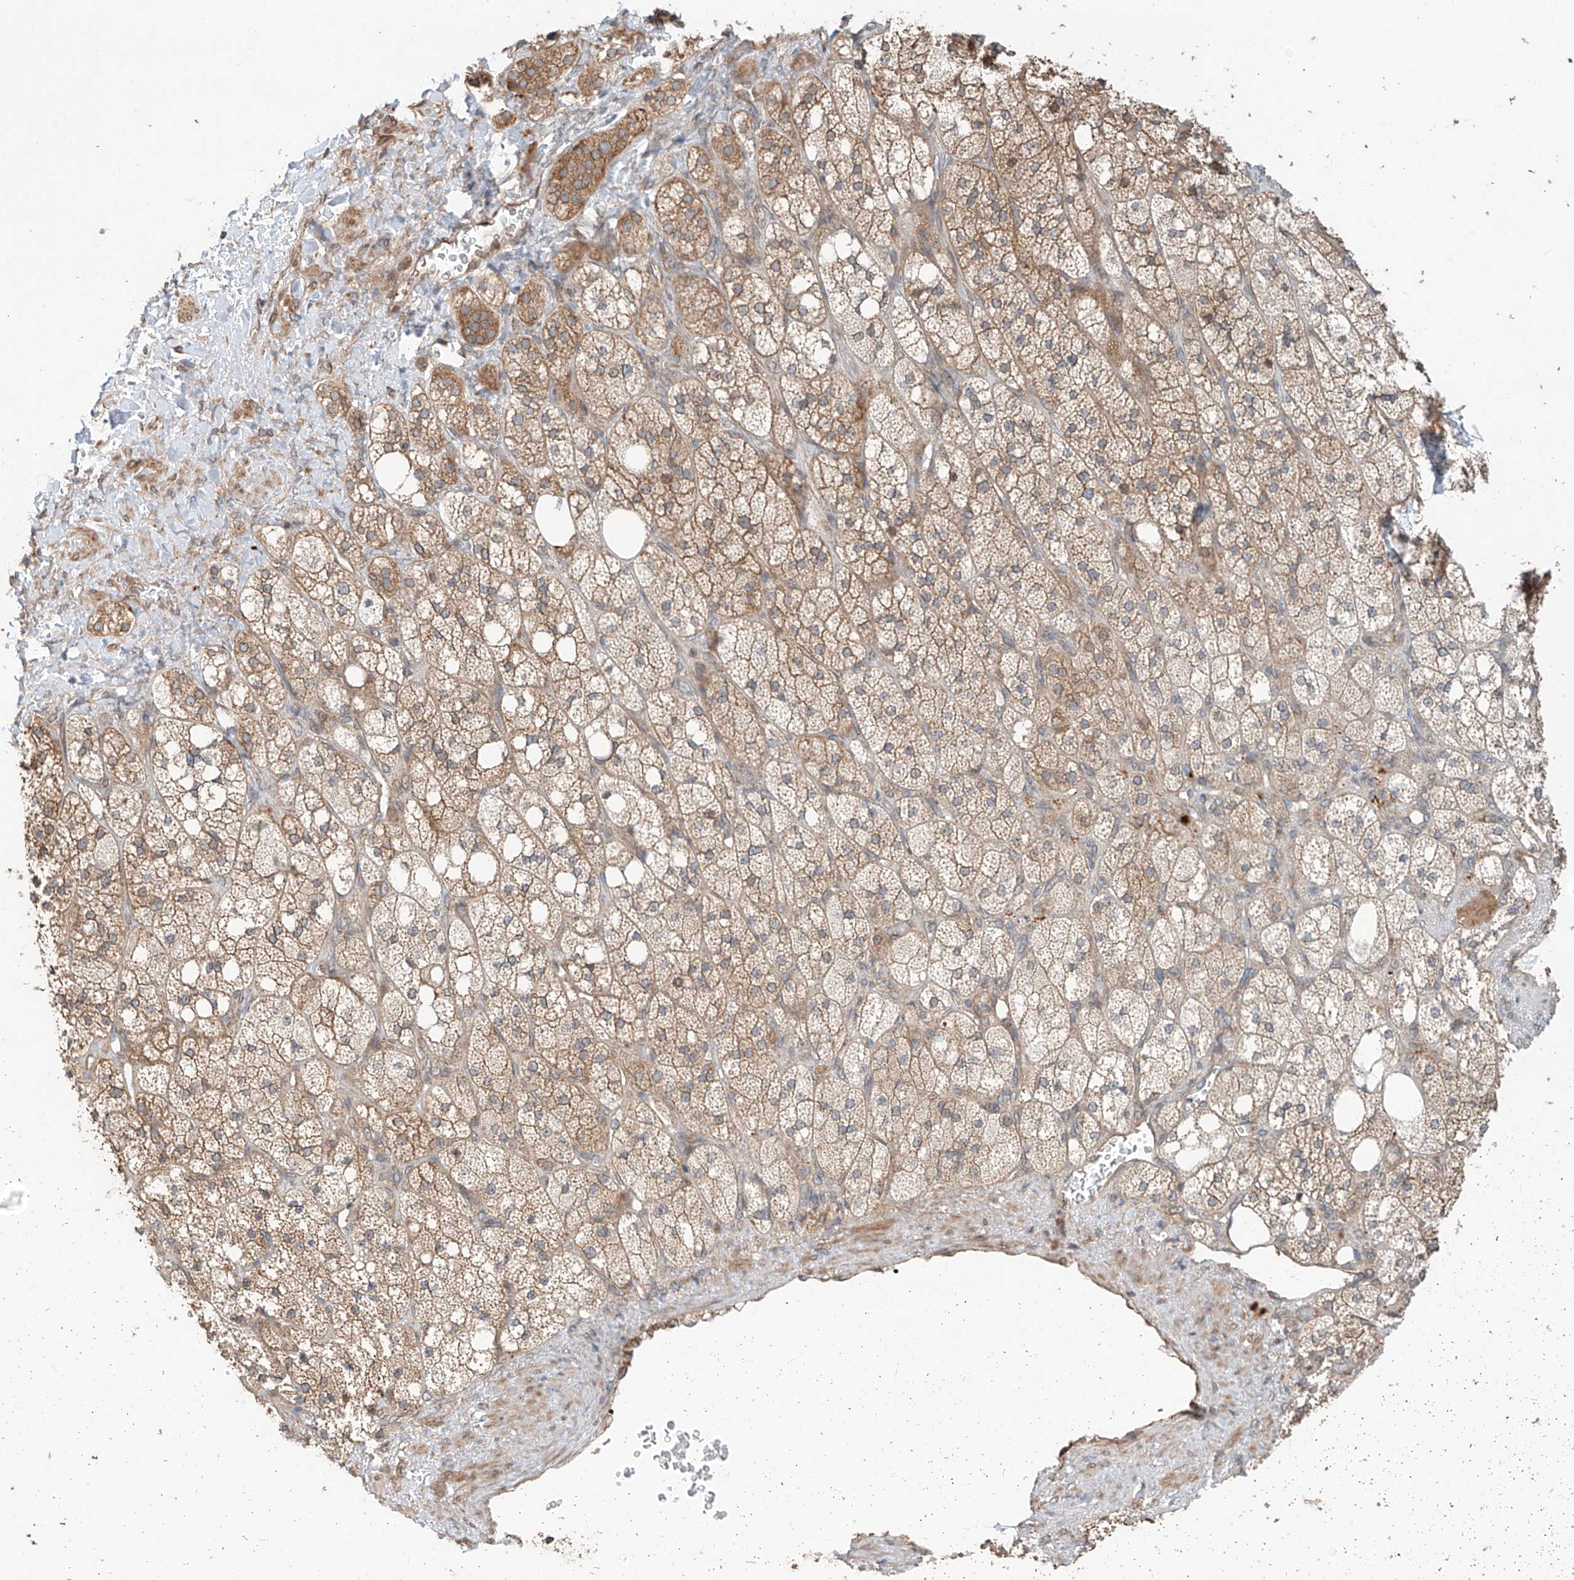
{"staining": {"intensity": "moderate", "quantity": "25%-75%", "location": "cytoplasmic/membranous"}, "tissue": "adrenal gland", "cell_type": "Glandular cells", "image_type": "normal", "snomed": [{"axis": "morphology", "description": "Normal tissue, NOS"}, {"axis": "topography", "description": "Adrenal gland"}], "caption": "Immunohistochemistry micrograph of normal adrenal gland: adrenal gland stained using immunohistochemistry (IHC) reveals medium levels of moderate protein expression localized specifically in the cytoplasmic/membranous of glandular cells, appearing as a cytoplasmic/membranous brown color.", "gene": "CEP162", "patient": {"sex": "male", "age": 61}}